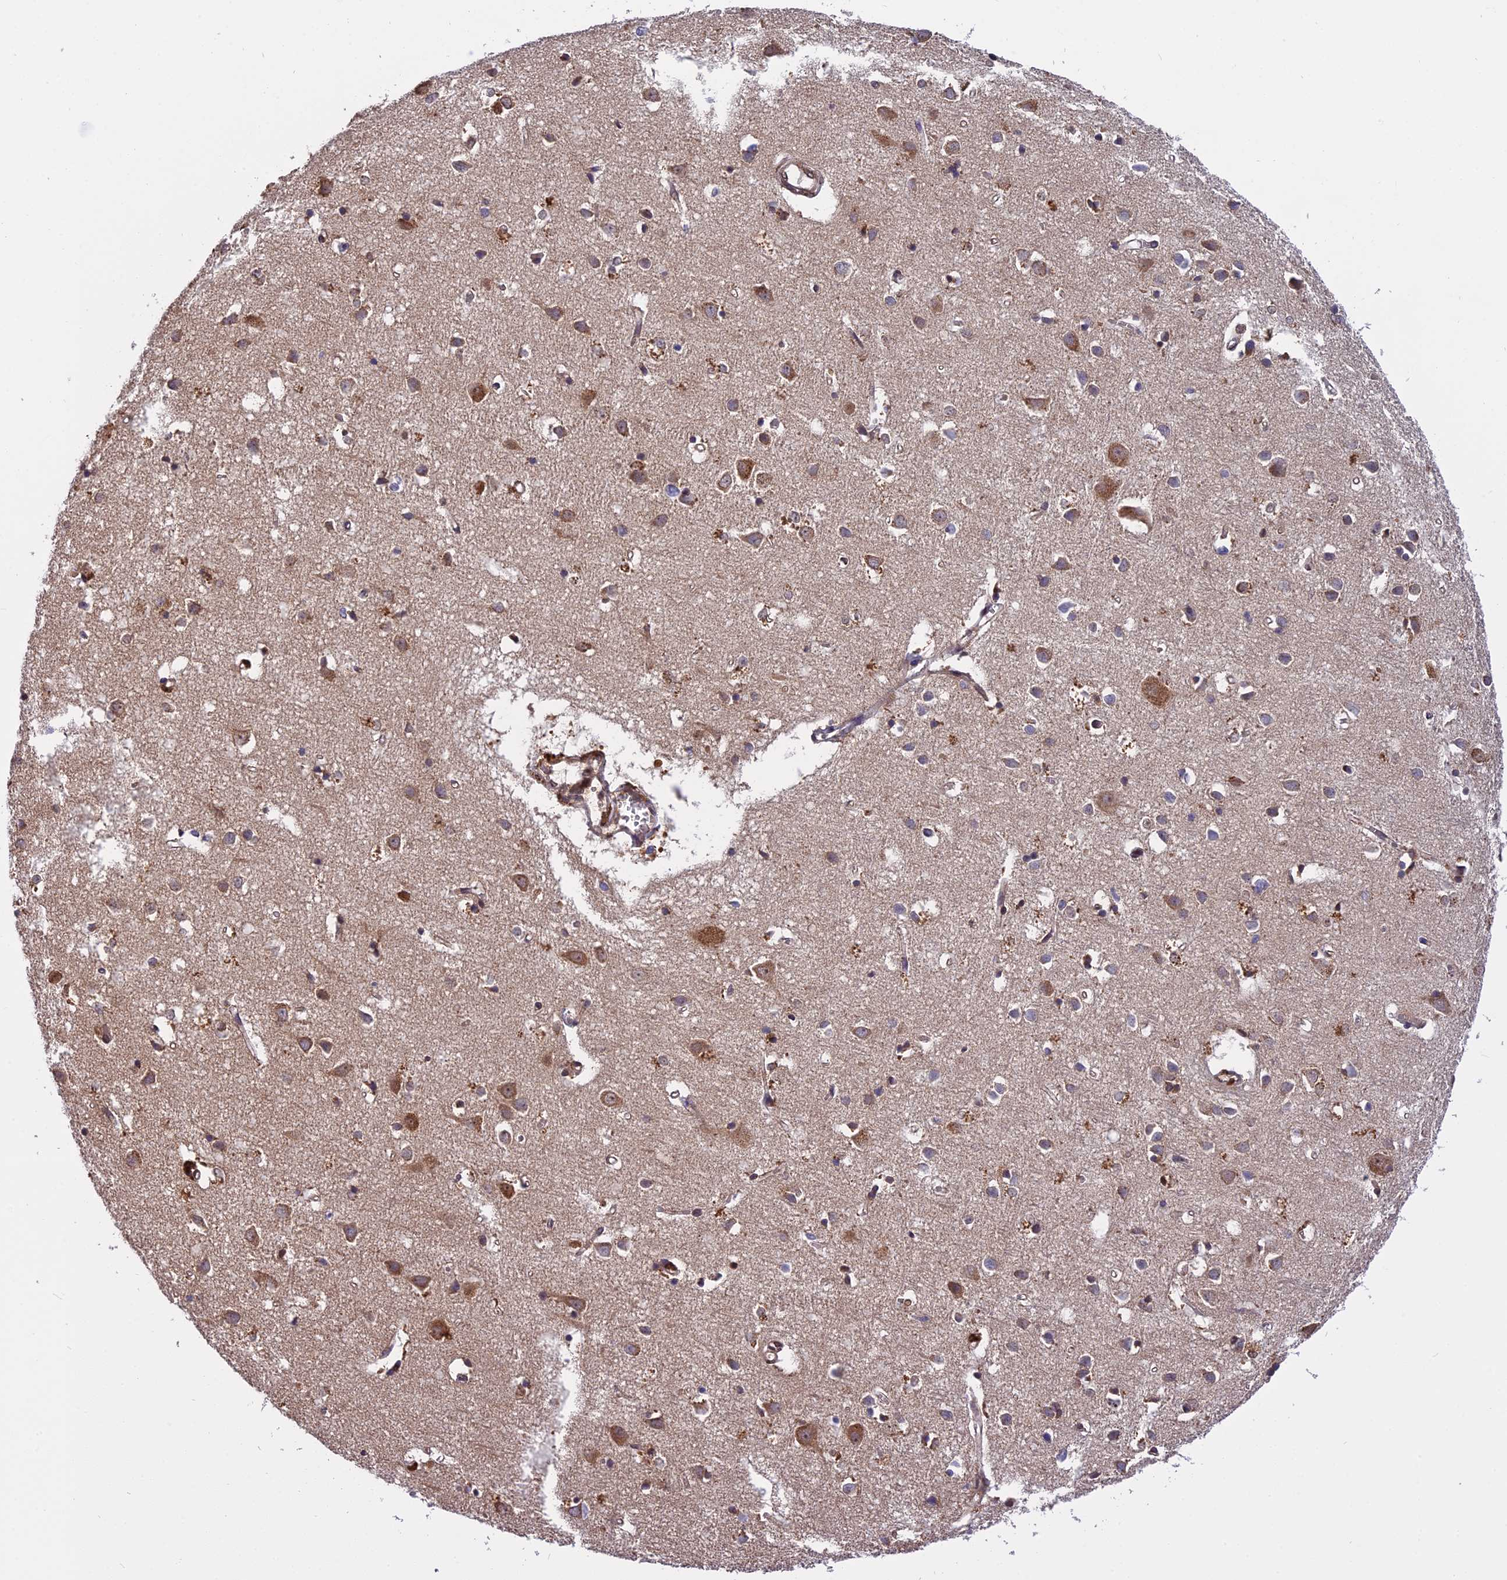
{"staining": {"intensity": "moderate", "quantity": ">75%", "location": "cytoplasmic/membranous"}, "tissue": "cerebral cortex", "cell_type": "Endothelial cells", "image_type": "normal", "snomed": [{"axis": "morphology", "description": "Normal tissue, NOS"}, {"axis": "topography", "description": "Cerebral cortex"}], "caption": "Immunohistochemical staining of unremarkable cerebral cortex reveals >75% levels of moderate cytoplasmic/membranous protein positivity in about >75% of endothelial cells.", "gene": "CHMP2A", "patient": {"sex": "female", "age": 64}}